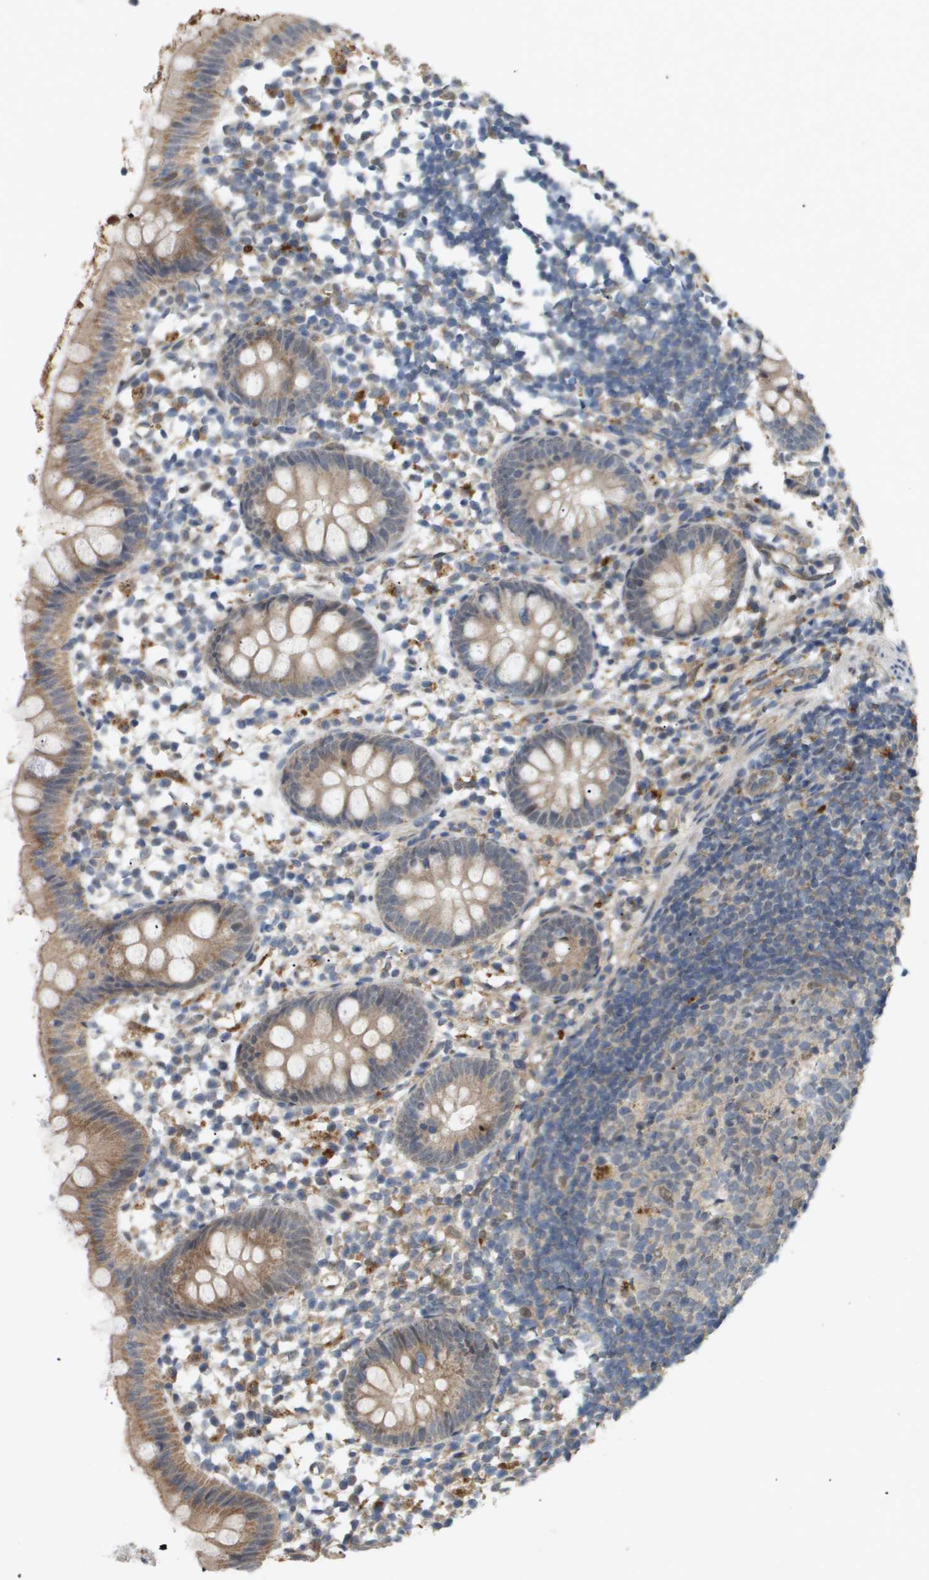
{"staining": {"intensity": "moderate", "quantity": ">75%", "location": "cytoplasmic/membranous"}, "tissue": "appendix", "cell_type": "Glandular cells", "image_type": "normal", "snomed": [{"axis": "morphology", "description": "Normal tissue, NOS"}, {"axis": "topography", "description": "Appendix"}], "caption": "Appendix stained with DAB (3,3'-diaminobenzidine) immunohistochemistry shows medium levels of moderate cytoplasmic/membranous expression in about >75% of glandular cells. (IHC, brightfield microscopy, high magnification).", "gene": "PDGFB", "patient": {"sex": "female", "age": 20}}